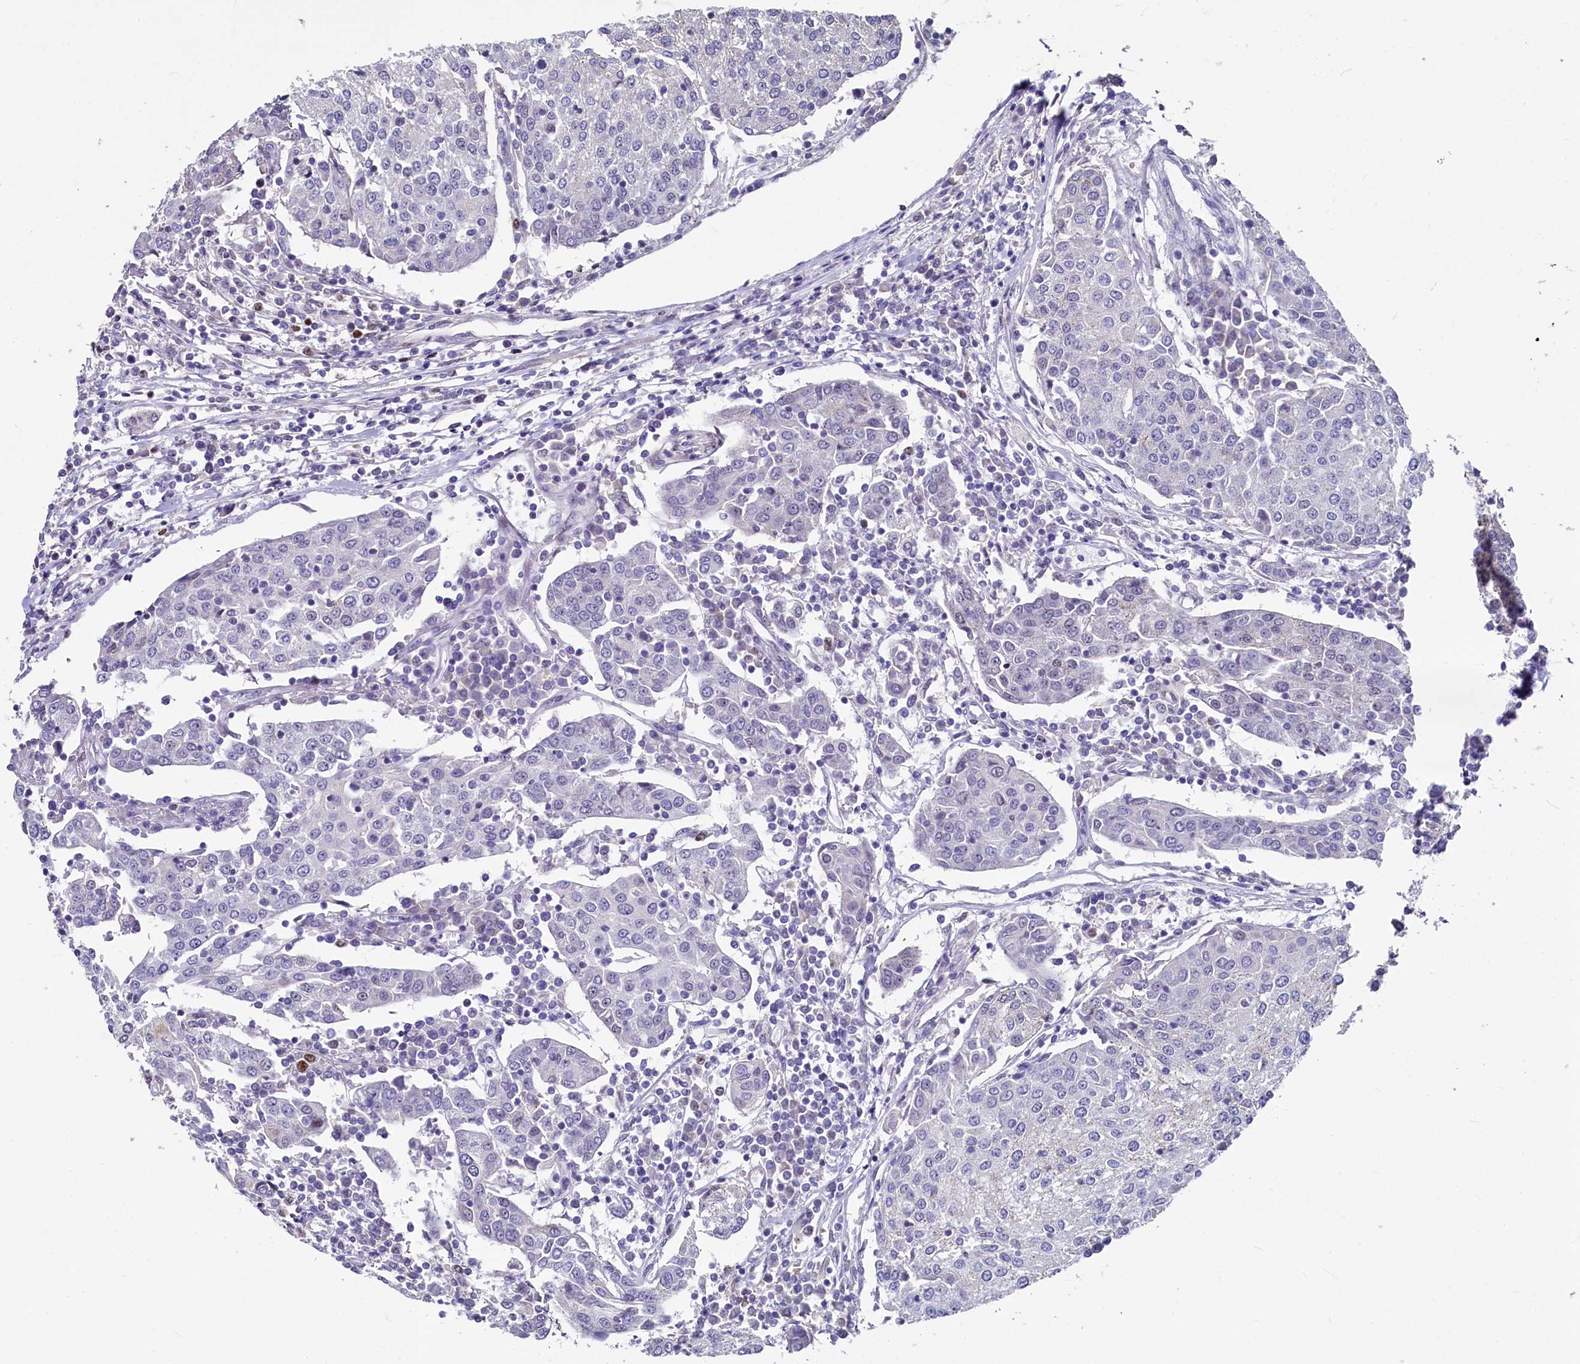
{"staining": {"intensity": "negative", "quantity": "none", "location": "none"}, "tissue": "urothelial cancer", "cell_type": "Tumor cells", "image_type": "cancer", "snomed": [{"axis": "morphology", "description": "Urothelial carcinoma, High grade"}, {"axis": "topography", "description": "Urinary bladder"}], "caption": "There is no significant expression in tumor cells of urothelial carcinoma (high-grade).", "gene": "ASXL3", "patient": {"sex": "female", "age": 85}}